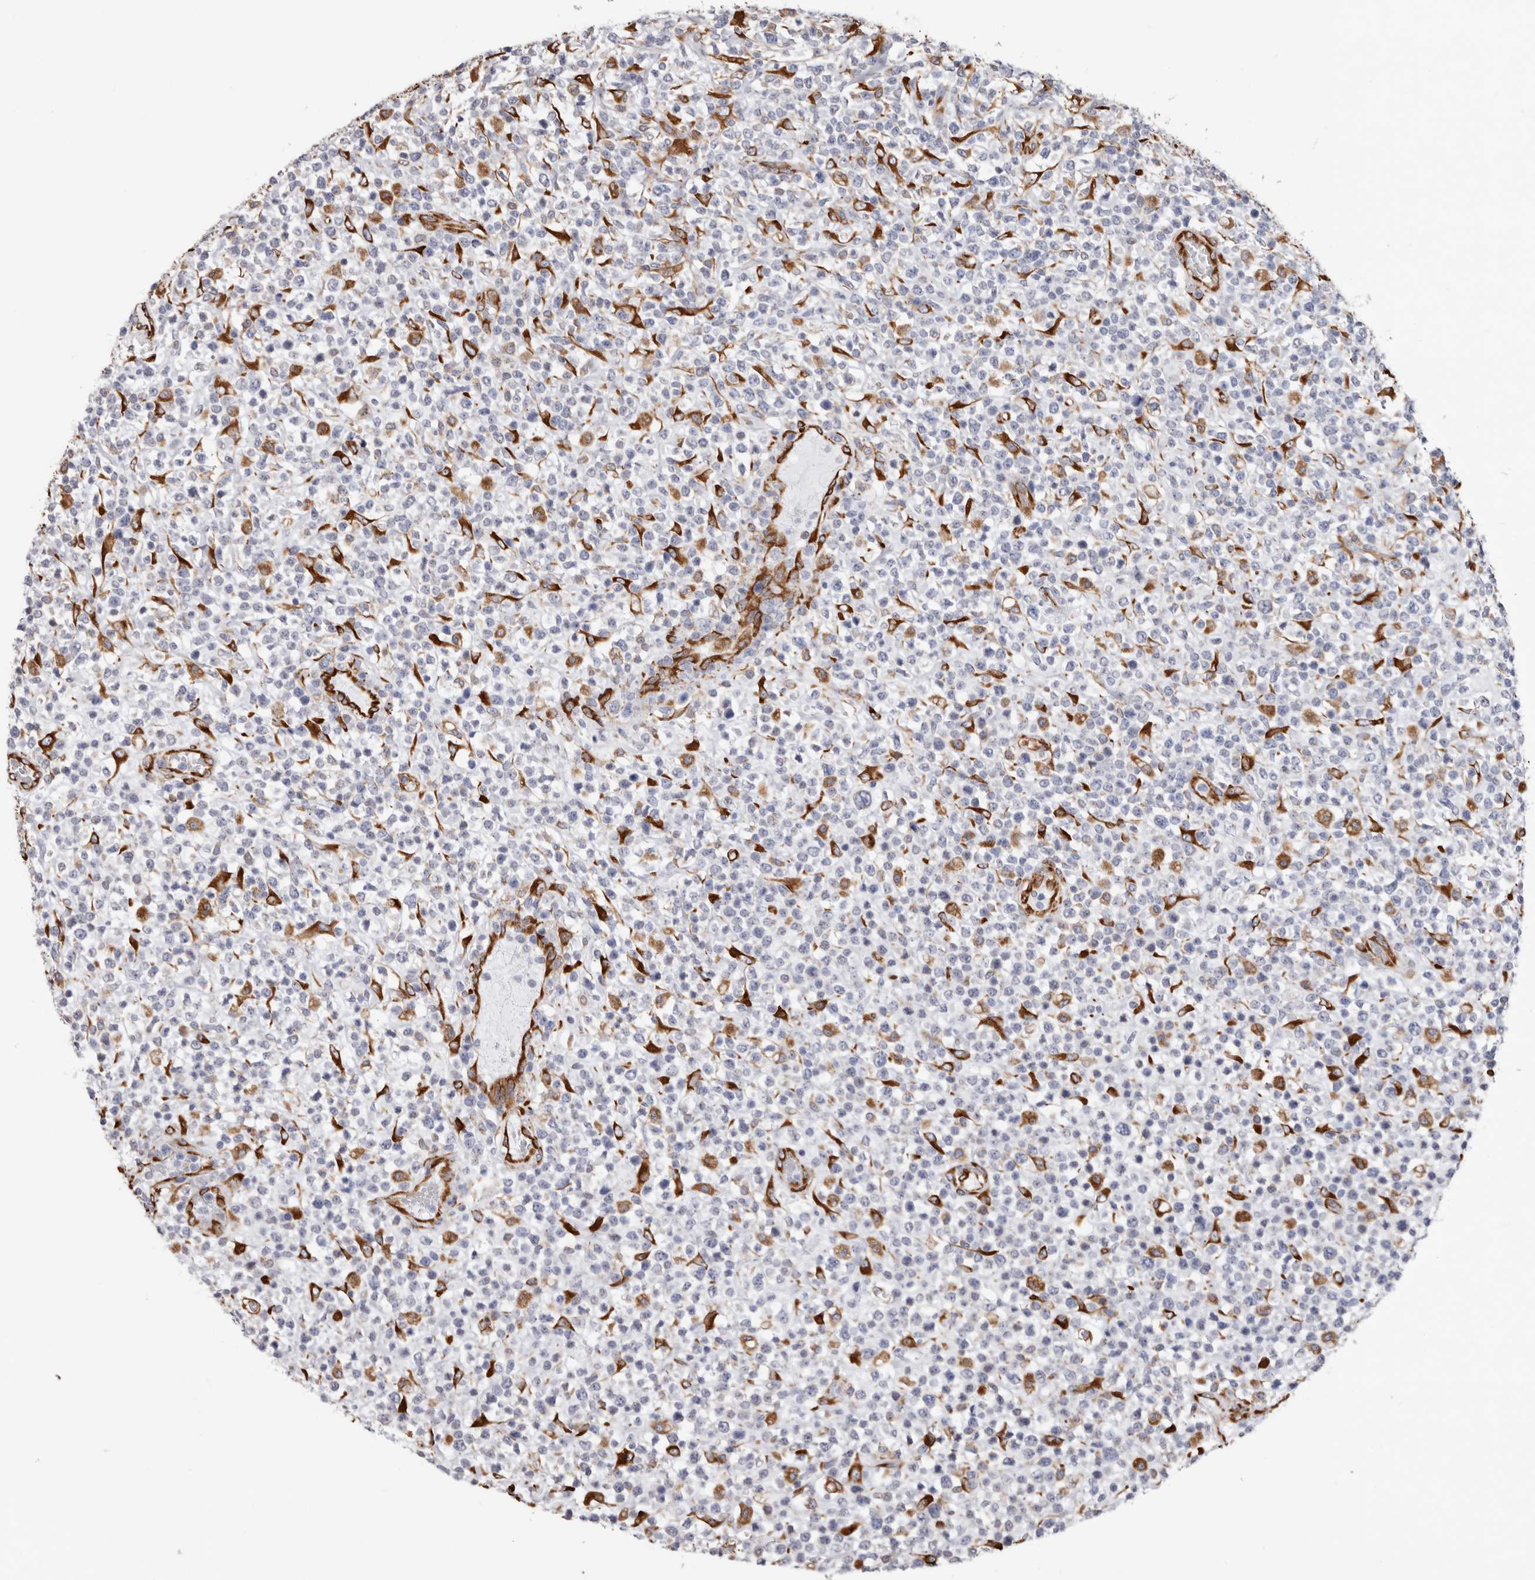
{"staining": {"intensity": "negative", "quantity": "none", "location": "none"}, "tissue": "lymphoma", "cell_type": "Tumor cells", "image_type": "cancer", "snomed": [{"axis": "morphology", "description": "Malignant lymphoma, non-Hodgkin's type, High grade"}, {"axis": "topography", "description": "Colon"}], "caption": "Histopathology image shows no significant protein staining in tumor cells of lymphoma.", "gene": "SEMA3E", "patient": {"sex": "female", "age": 53}}